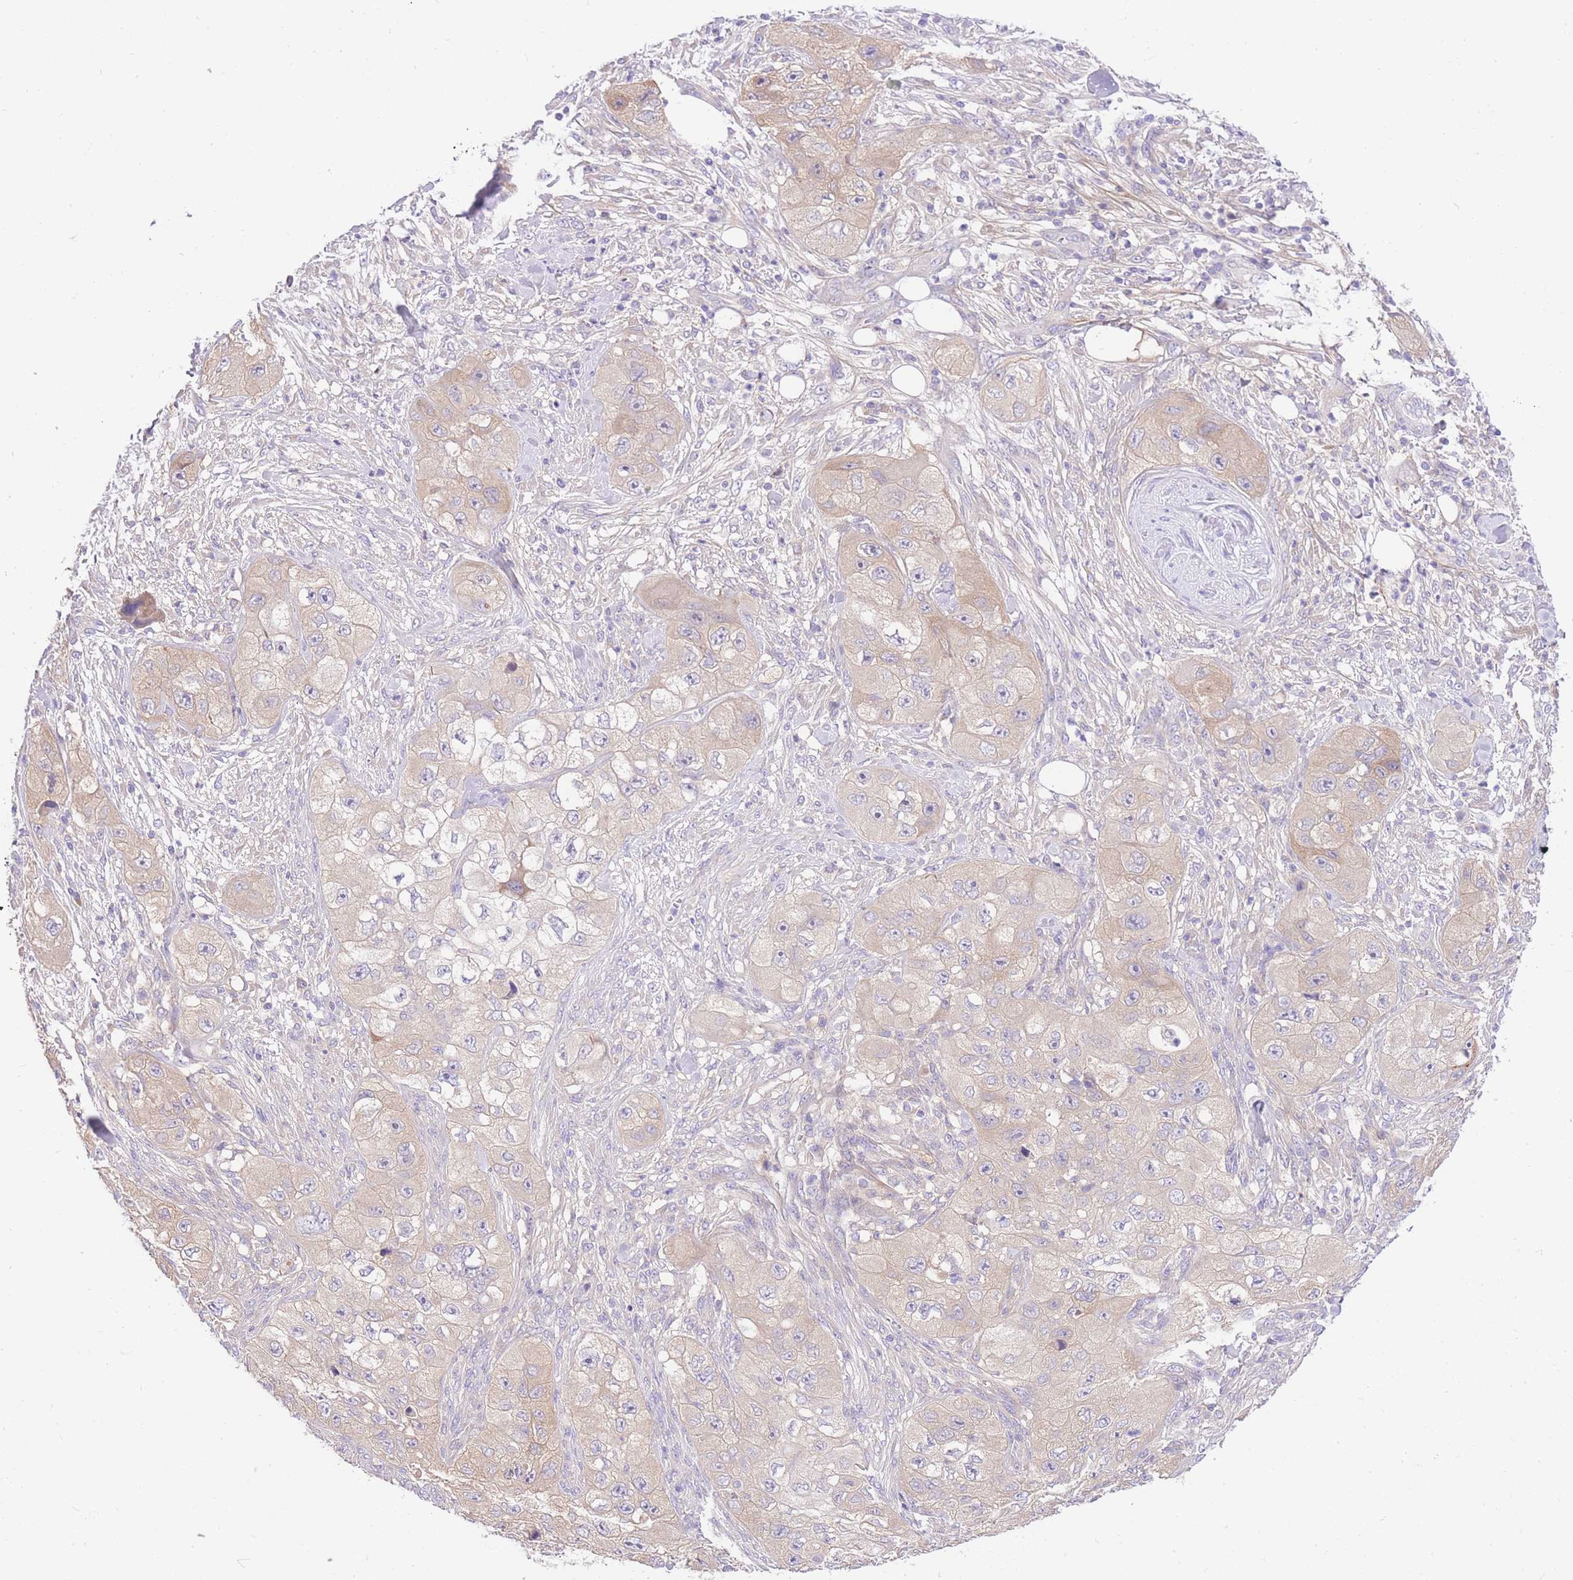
{"staining": {"intensity": "negative", "quantity": "none", "location": "none"}, "tissue": "skin cancer", "cell_type": "Tumor cells", "image_type": "cancer", "snomed": [{"axis": "morphology", "description": "Squamous cell carcinoma, NOS"}, {"axis": "topography", "description": "Skin"}, {"axis": "topography", "description": "Subcutis"}], "caption": "DAB immunohistochemical staining of human skin cancer exhibits no significant positivity in tumor cells. Nuclei are stained in blue.", "gene": "LIPH", "patient": {"sex": "male", "age": 73}}